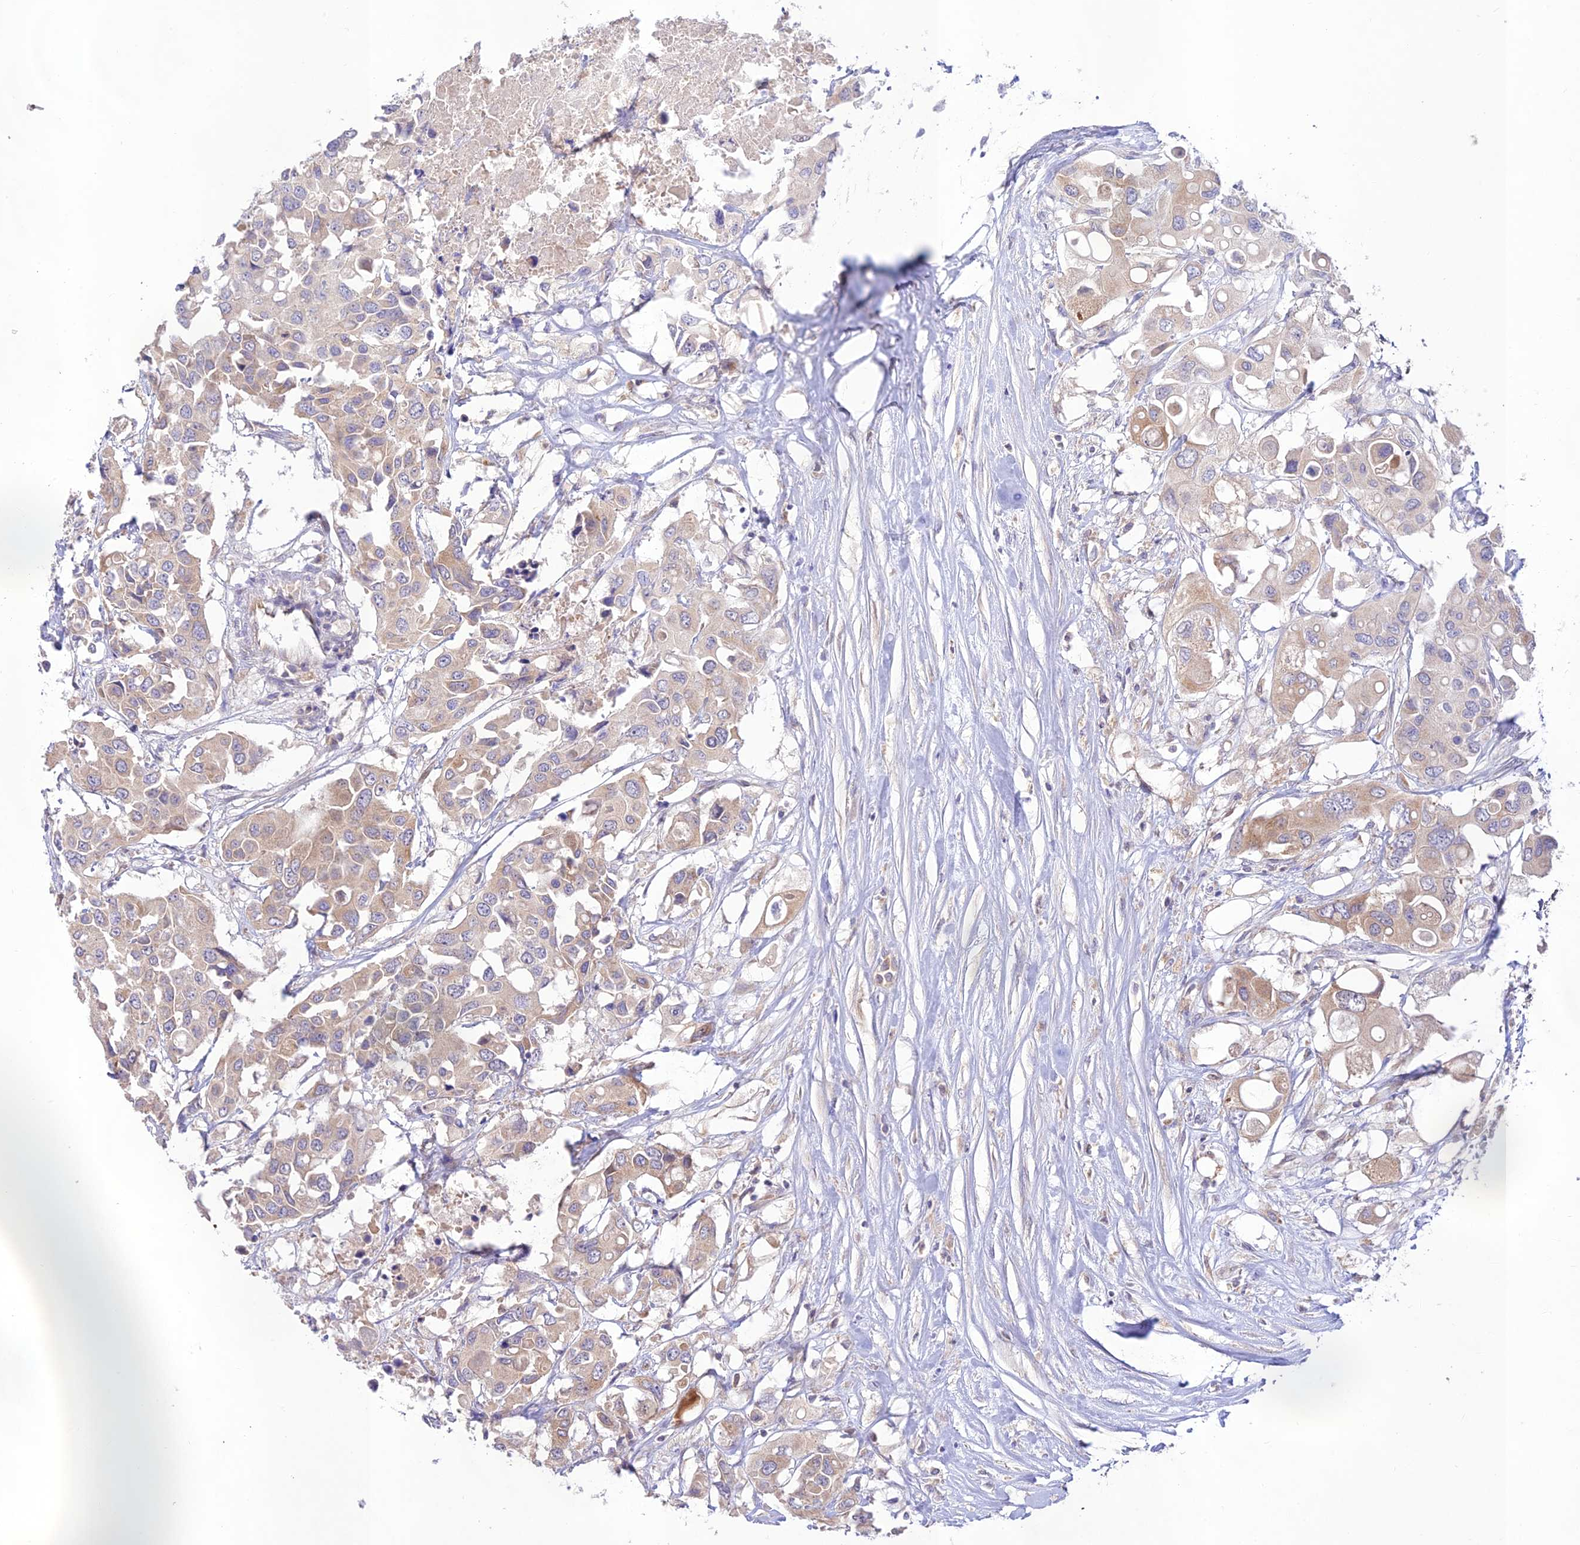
{"staining": {"intensity": "weak", "quantity": ">75%", "location": "cytoplasmic/membranous"}, "tissue": "colorectal cancer", "cell_type": "Tumor cells", "image_type": "cancer", "snomed": [{"axis": "morphology", "description": "Adenocarcinoma, NOS"}, {"axis": "topography", "description": "Colon"}], "caption": "Colorectal cancer (adenocarcinoma) stained with a protein marker displays weak staining in tumor cells.", "gene": "TMEM259", "patient": {"sex": "male", "age": 77}}